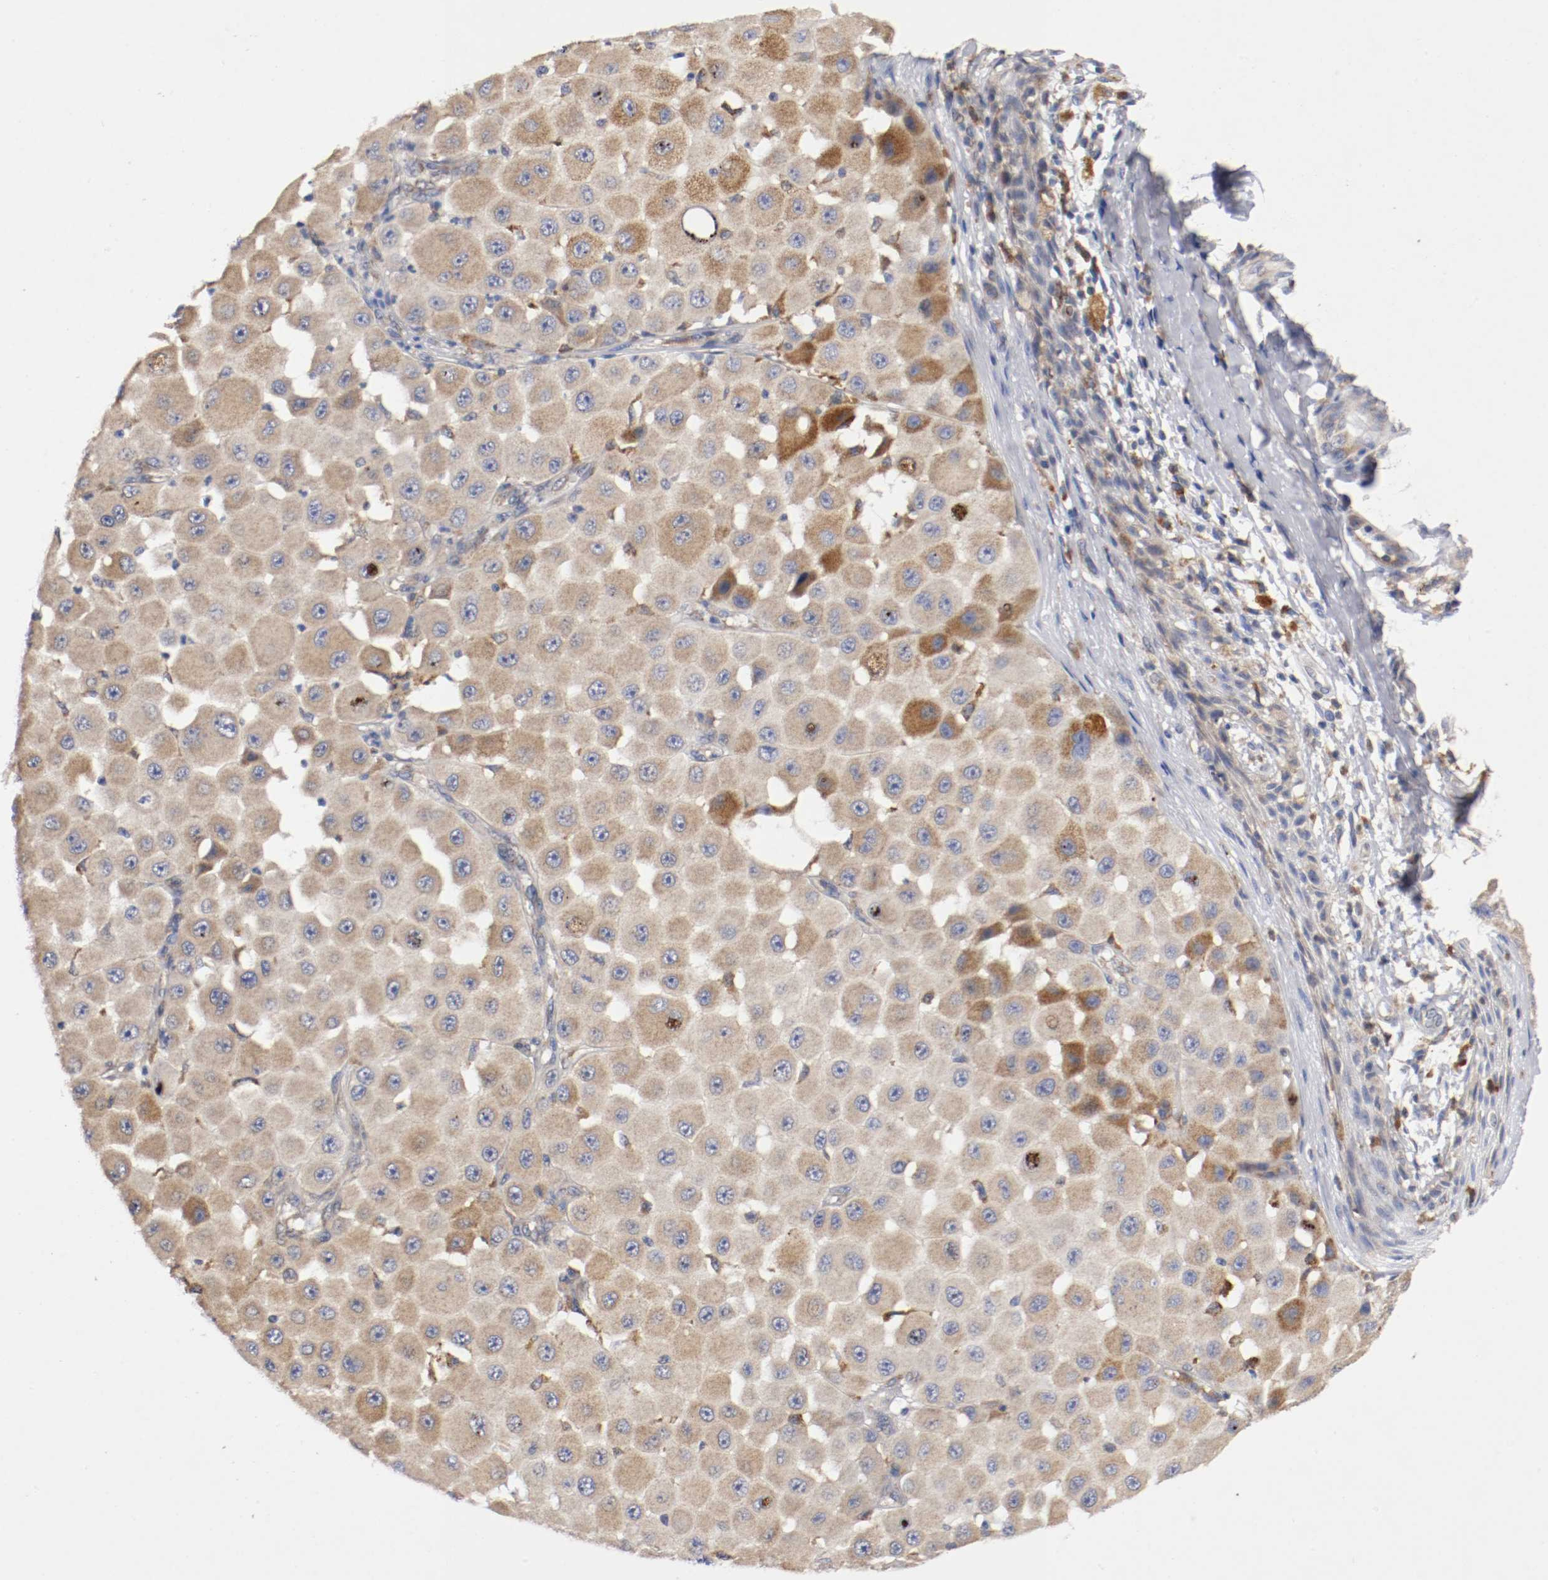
{"staining": {"intensity": "moderate", "quantity": "25%-75%", "location": "cytoplasmic/membranous"}, "tissue": "melanoma", "cell_type": "Tumor cells", "image_type": "cancer", "snomed": [{"axis": "morphology", "description": "Malignant melanoma, NOS"}, {"axis": "topography", "description": "Skin"}], "caption": "Malignant melanoma stained with a protein marker demonstrates moderate staining in tumor cells.", "gene": "TRAF2", "patient": {"sex": "female", "age": 81}}